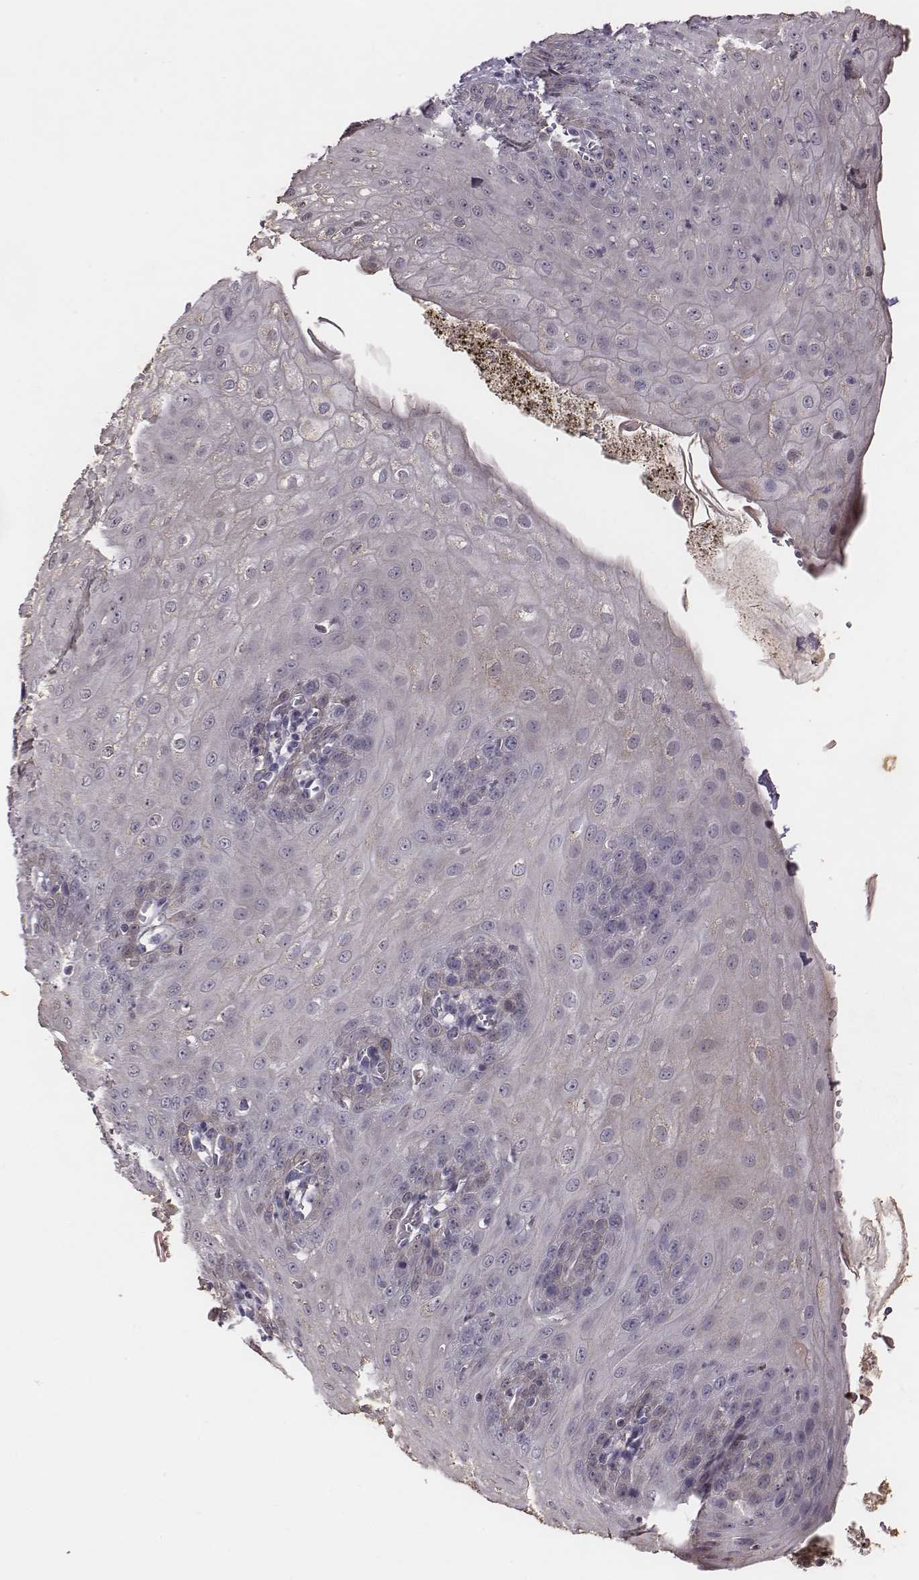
{"staining": {"intensity": "weak", "quantity": "<25%", "location": "cytoplasmic/membranous"}, "tissue": "esophagus", "cell_type": "Squamous epithelial cells", "image_type": "normal", "snomed": [{"axis": "morphology", "description": "Normal tissue, NOS"}, {"axis": "topography", "description": "Esophagus"}], "caption": "High magnification brightfield microscopy of normal esophagus stained with DAB (brown) and counterstained with hematoxylin (blue): squamous epithelial cells show no significant expression.", "gene": "SLC22A6", "patient": {"sex": "male", "age": 71}}